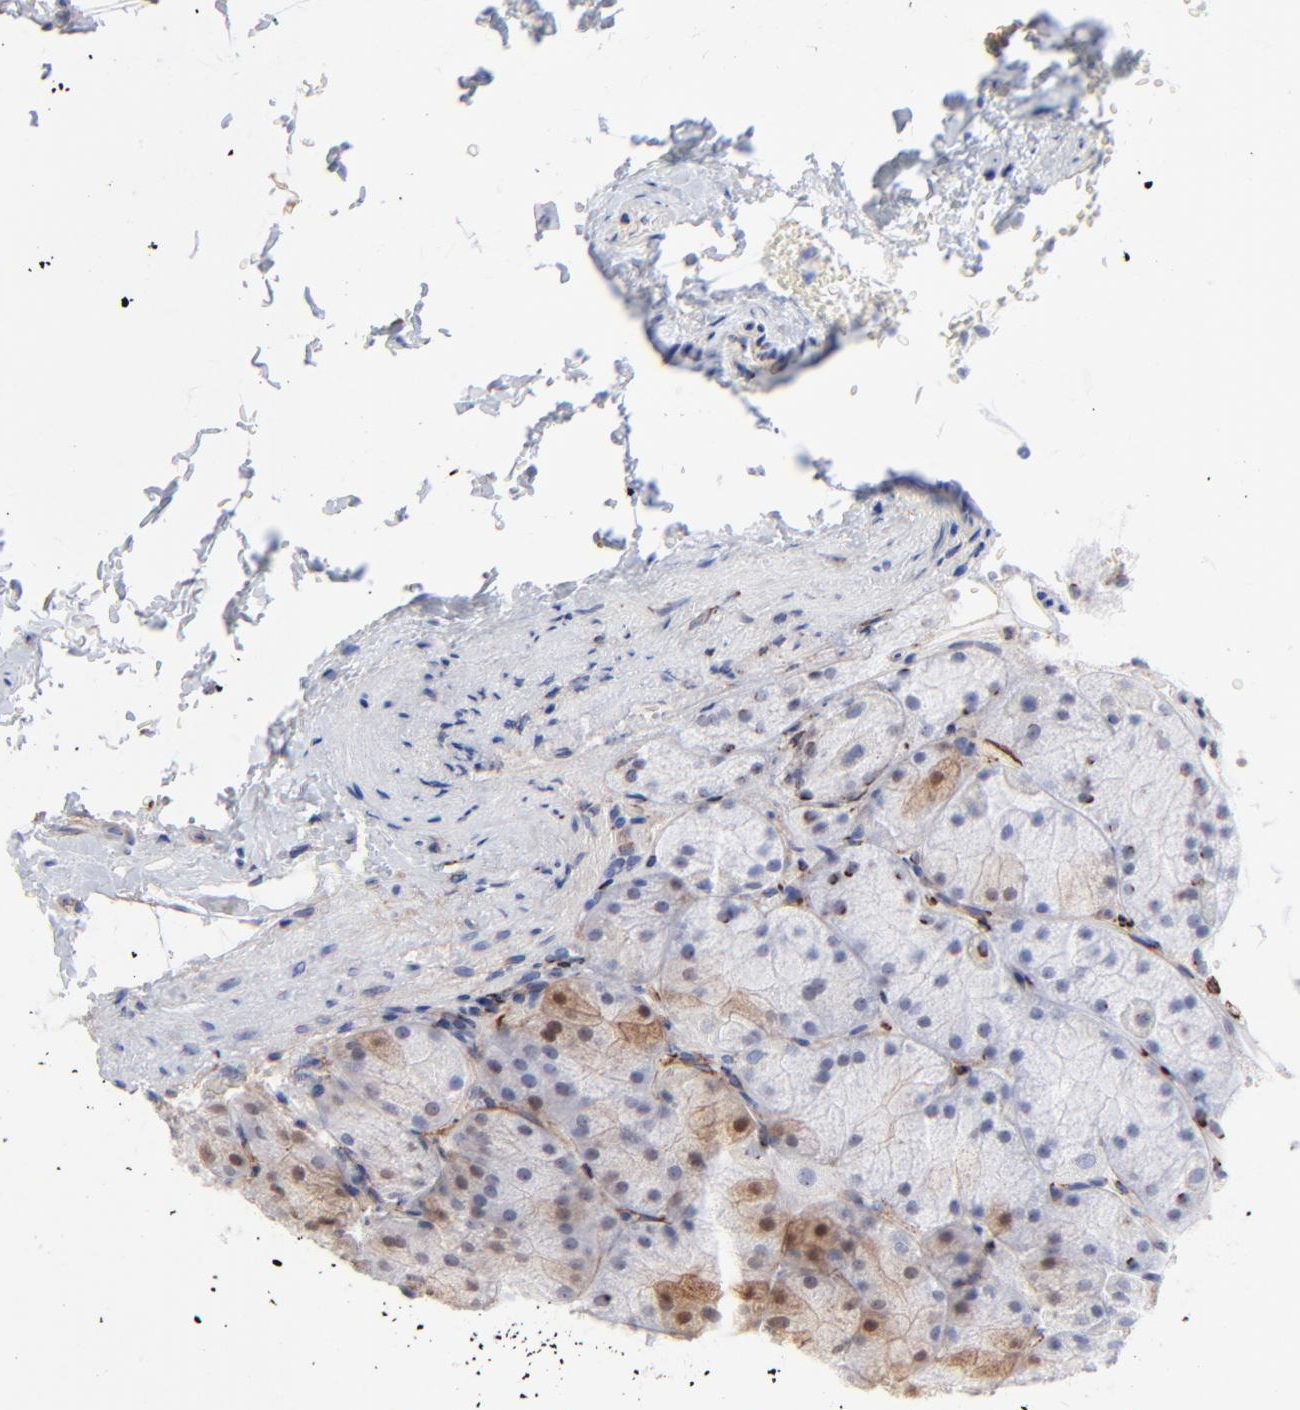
{"staining": {"intensity": "strong", "quantity": "25%-75%", "location": "cytoplasmic/membranous,nuclear"}, "tissue": "stomach", "cell_type": "Glandular cells", "image_type": "normal", "snomed": [{"axis": "morphology", "description": "Normal tissue, NOS"}, {"axis": "topography", "description": "Stomach, upper"}], "caption": "Immunohistochemical staining of benign human stomach shows high levels of strong cytoplasmic/membranous,nuclear positivity in about 25%-75% of glandular cells.", "gene": "PDGFRB", "patient": {"sex": "female", "age": 56}}